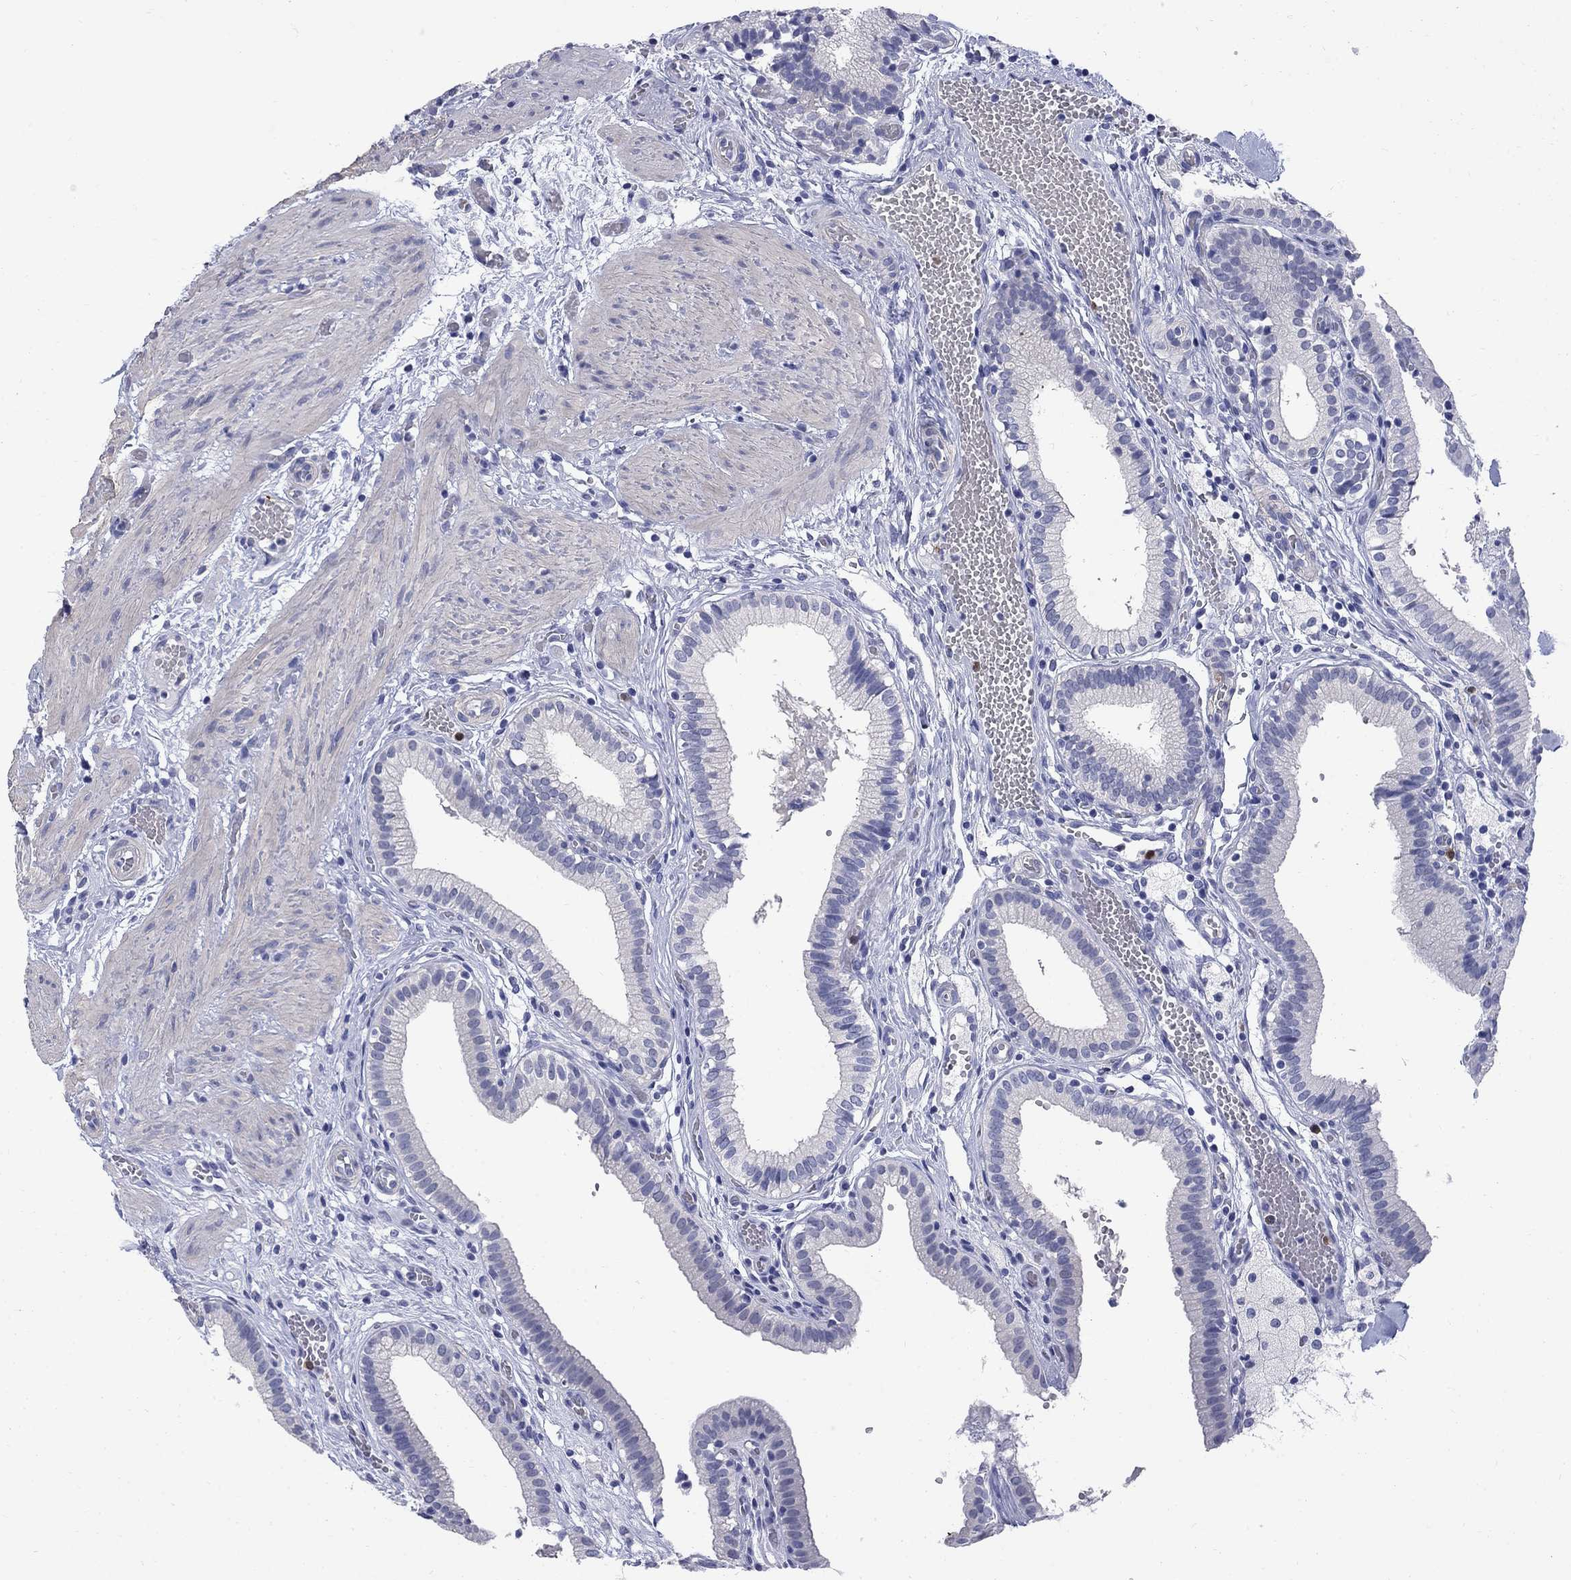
{"staining": {"intensity": "negative", "quantity": "none", "location": "none"}, "tissue": "gallbladder", "cell_type": "Glandular cells", "image_type": "normal", "snomed": [{"axis": "morphology", "description": "Normal tissue, NOS"}, {"axis": "topography", "description": "Gallbladder"}], "caption": "Photomicrograph shows no significant protein staining in glandular cells of benign gallbladder.", "gene": "SERPINB2", "patient": {"sex": "female", "age": 24}}